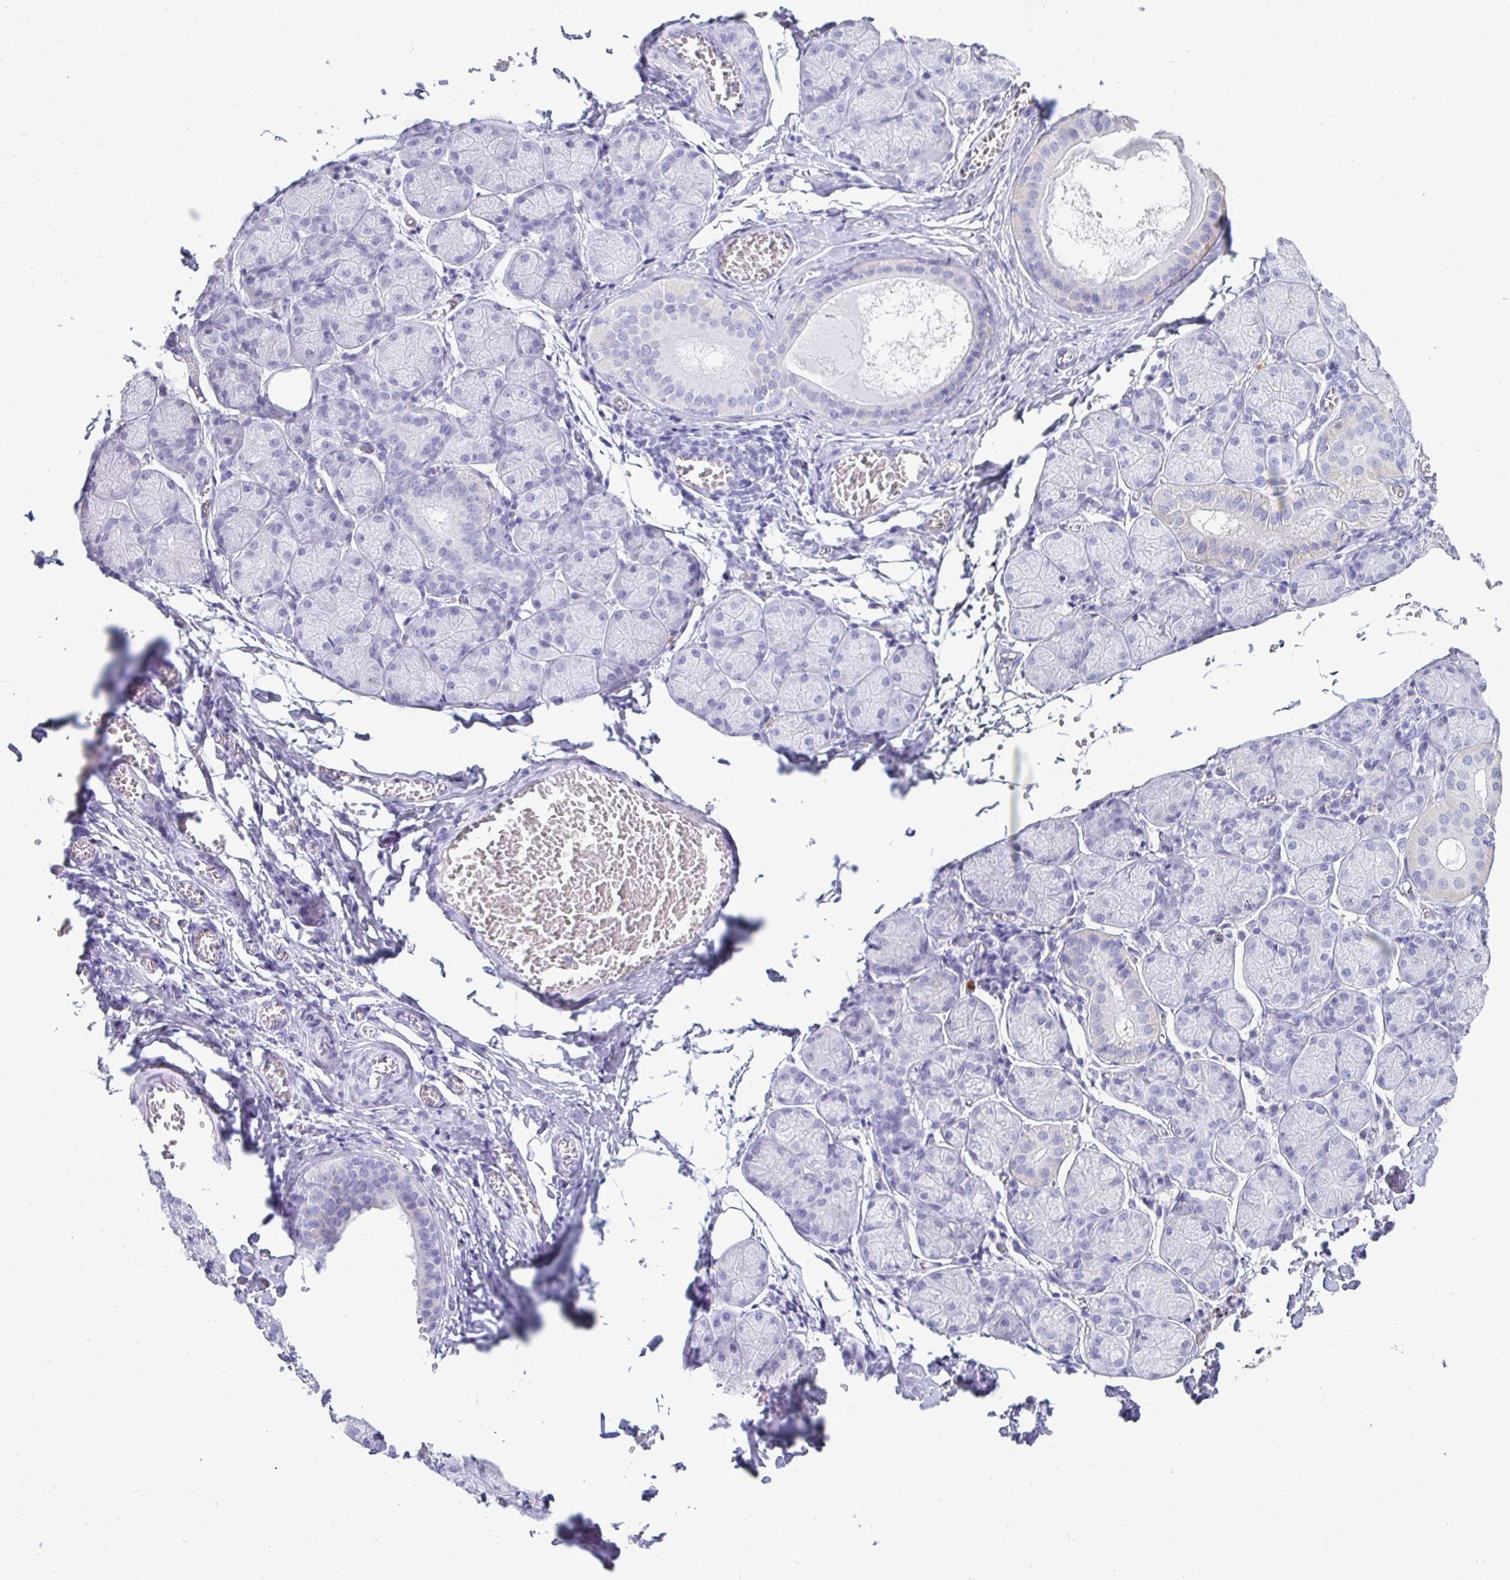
{"staining": {"intensity": "negative", "quantity": "none", "location": "none"}, "tissue": "salivary gland", "cell_type": "Glandular cells", "image_type": "normal", "snomed": [{"axis": "morphology", "description": "Normal tissue, NOS"}, {"axis": "topography", "description": "Salivary gland"}], "caption": "IHC of unremarkable human salivary gland shows no positivity in glandular cells.", "gene": "CST6", "patient": {"sex": "female", "age": 24}}